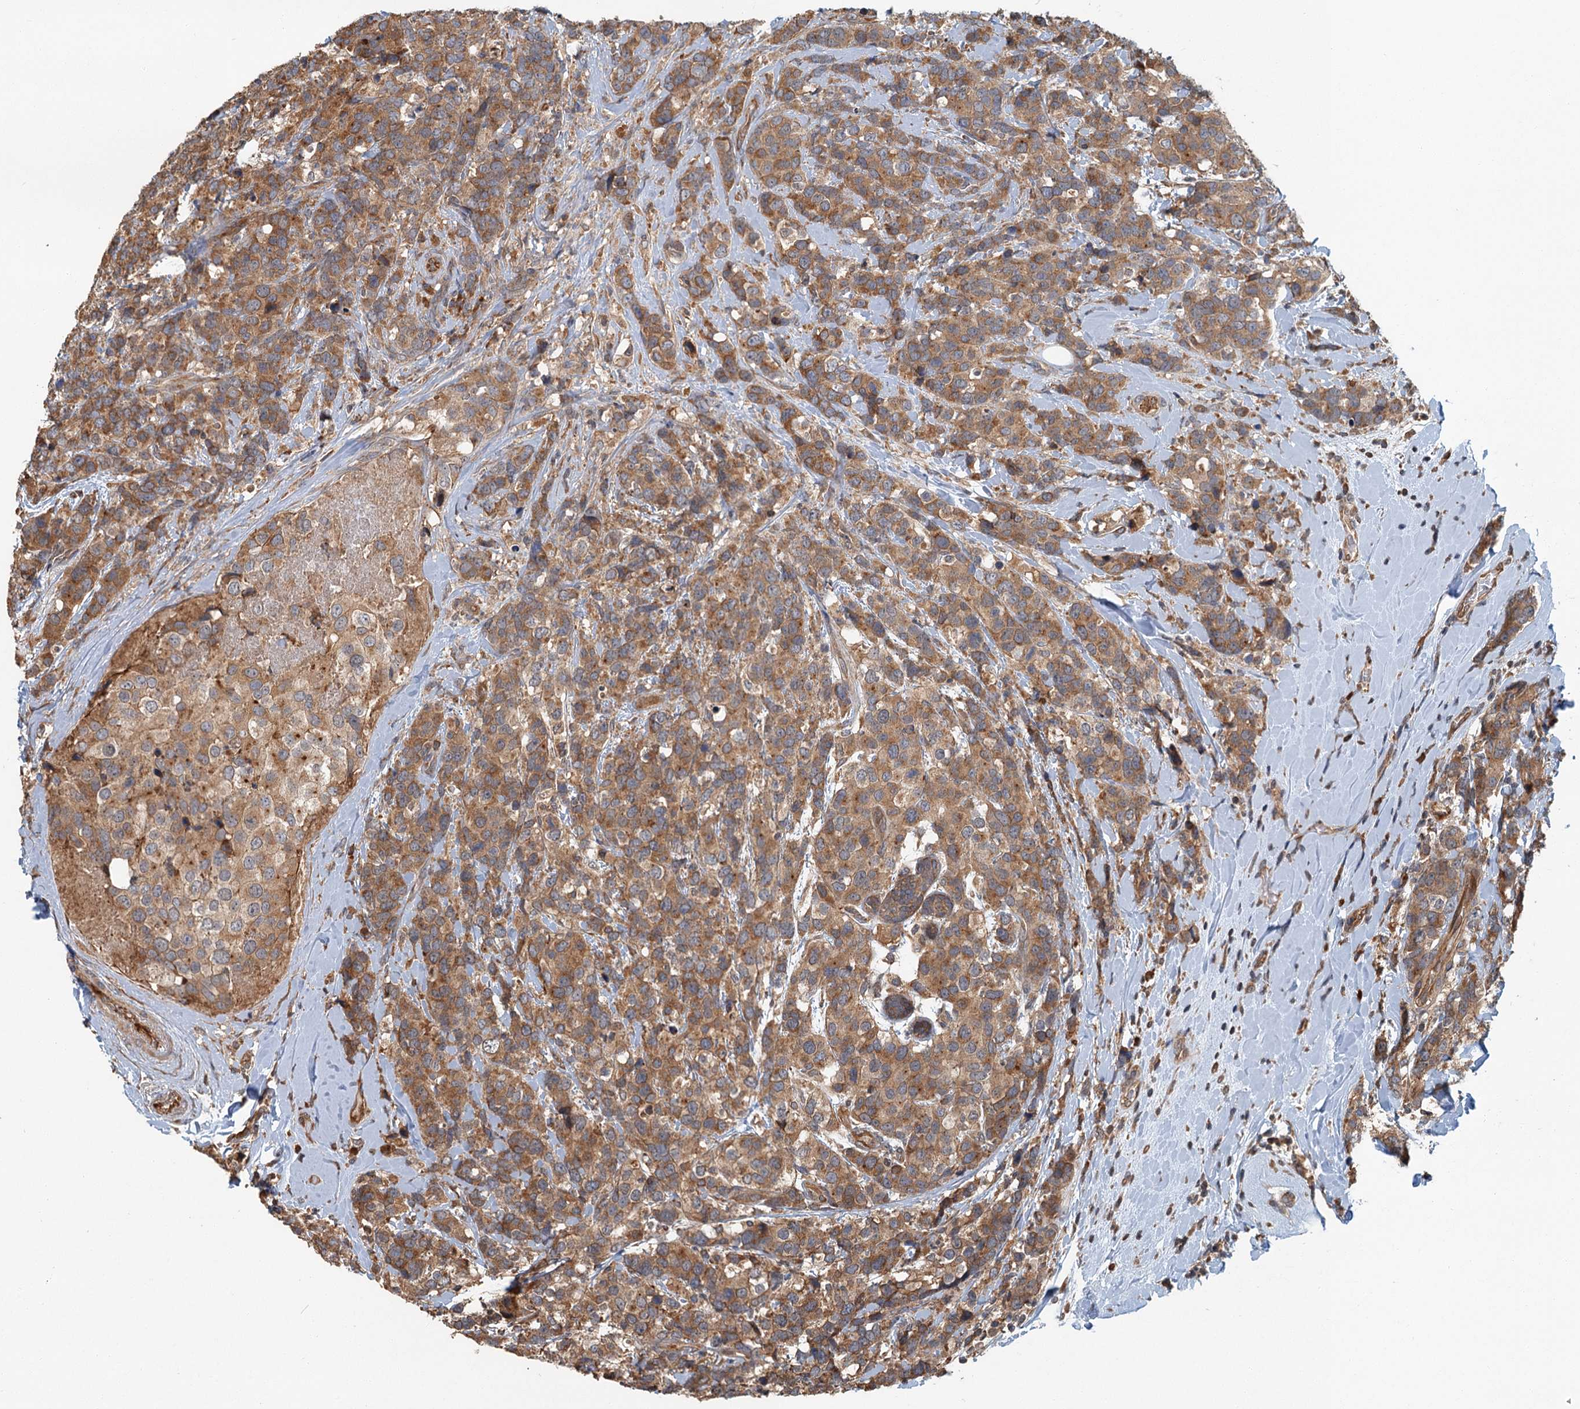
{"staining": {"intensity": "moderate", "quantity": ">75%", "location": "cytoplasmic/membranous"}, "tissue": "breast cancer", "cell_type": "Tumor cells", "image_type": "cancer", "snomed": [{"axis": "morphology", "description": "Lobular carcinoma"}, {"axis": "topography", "description": "Breast"}], "caption": "Lobular carcinoma (breast) stained for a protein displays moderate cytoplasmic/membranous positivity in tumor cells.", "gene": "ZNF527", "patient": {"sex": "female", "age": 59}}